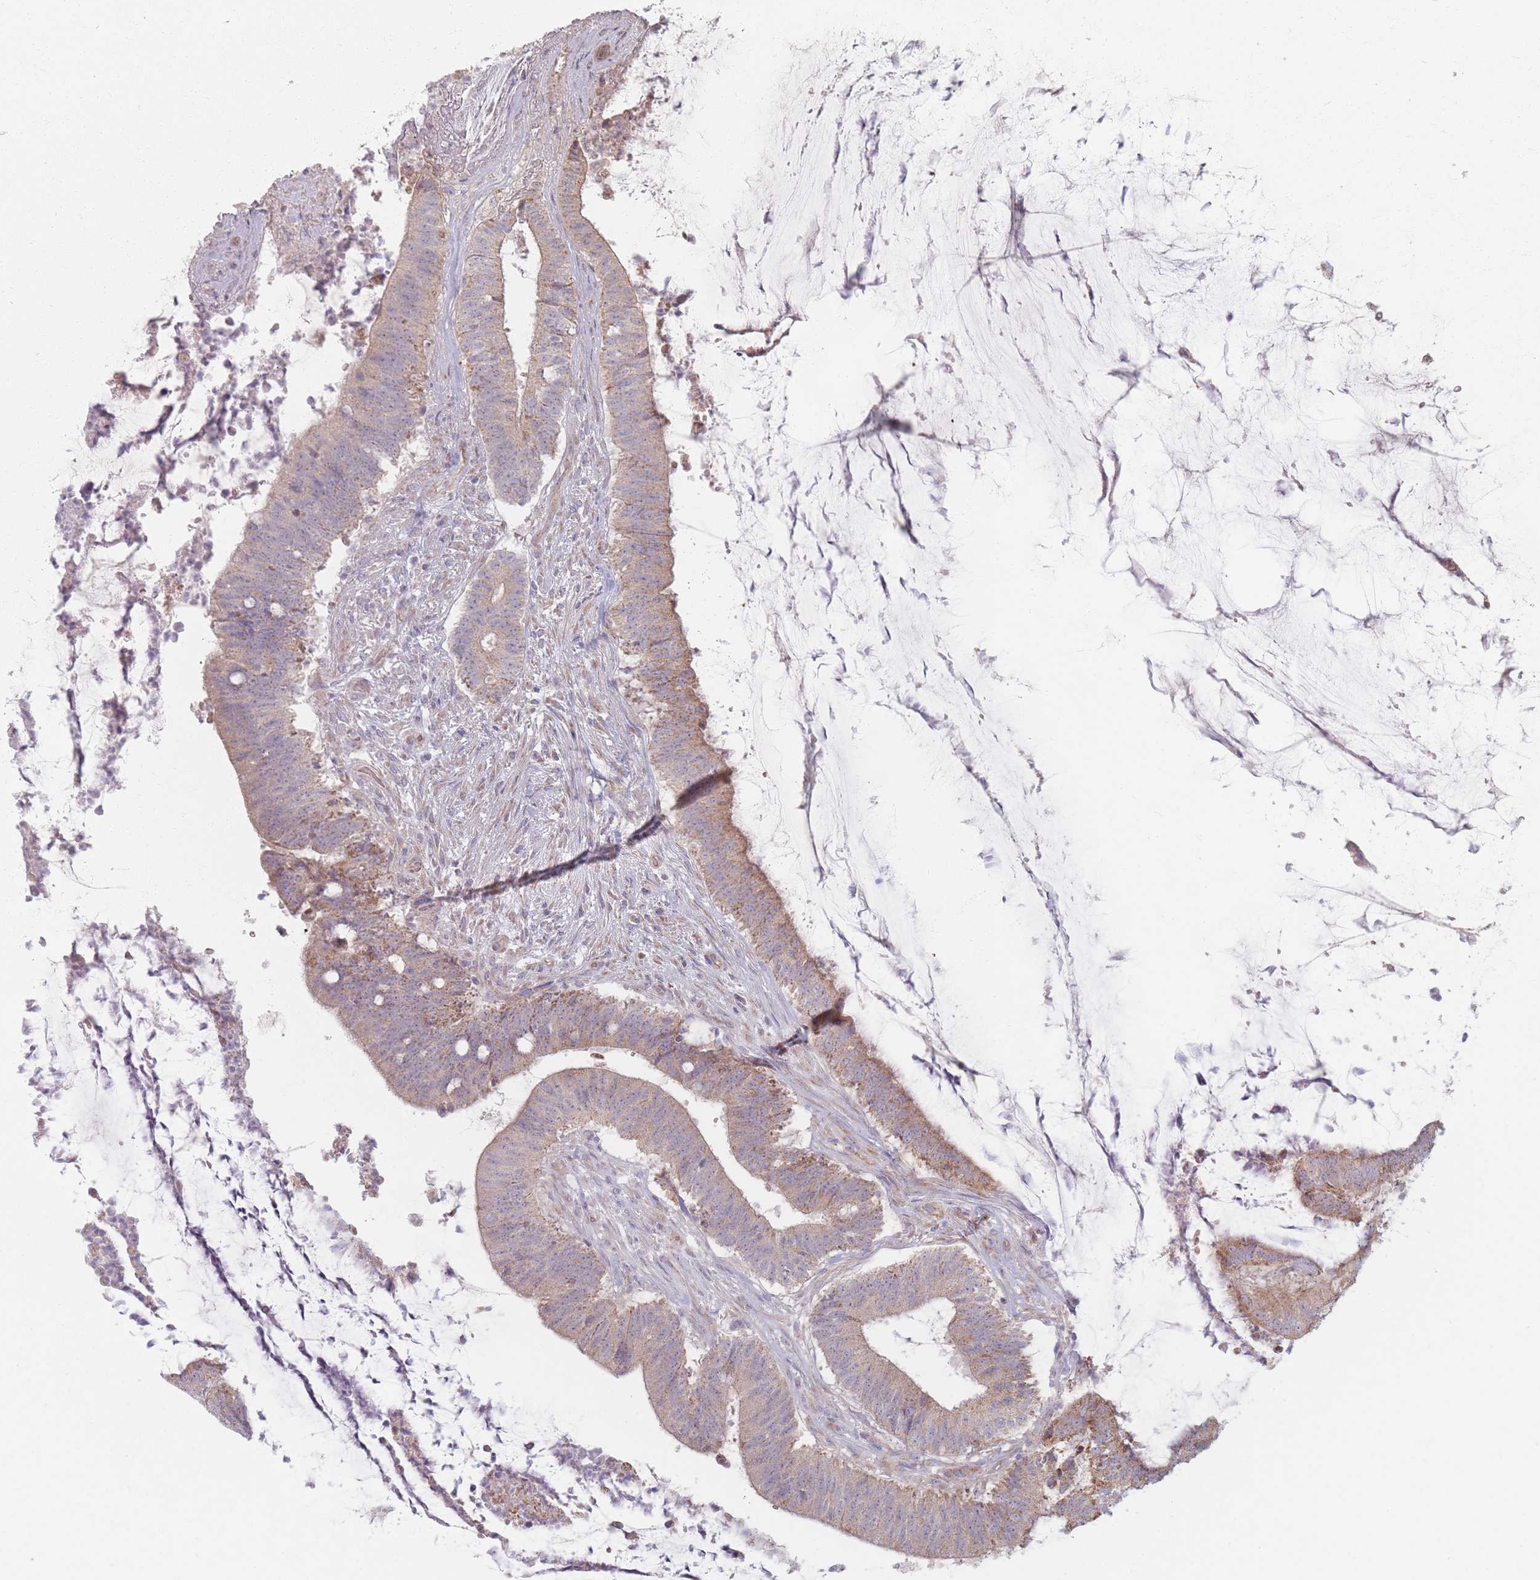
{"staining": {"intensity": "moderate", "quantity": ">75%", "location": "cytoplasmic/membranous"}, "tissue": "colorectal cancer", "cell_type": "Tumor cells", "image_type": "cancer", "snomed": [{"axis": "morphology", "description": "Adenocarcinoma, NOS"}, {"axis": "topography", "description": "Colon"}], "caption": "There is medium levels of moderate cytoplasmic/membranous positivity in tumor cells of colorectal cancer, as demonstrated by immunohistochemical staining (brown color).", "gene": "ESRP2", "patient": {"sex": "female", "age": 43}}